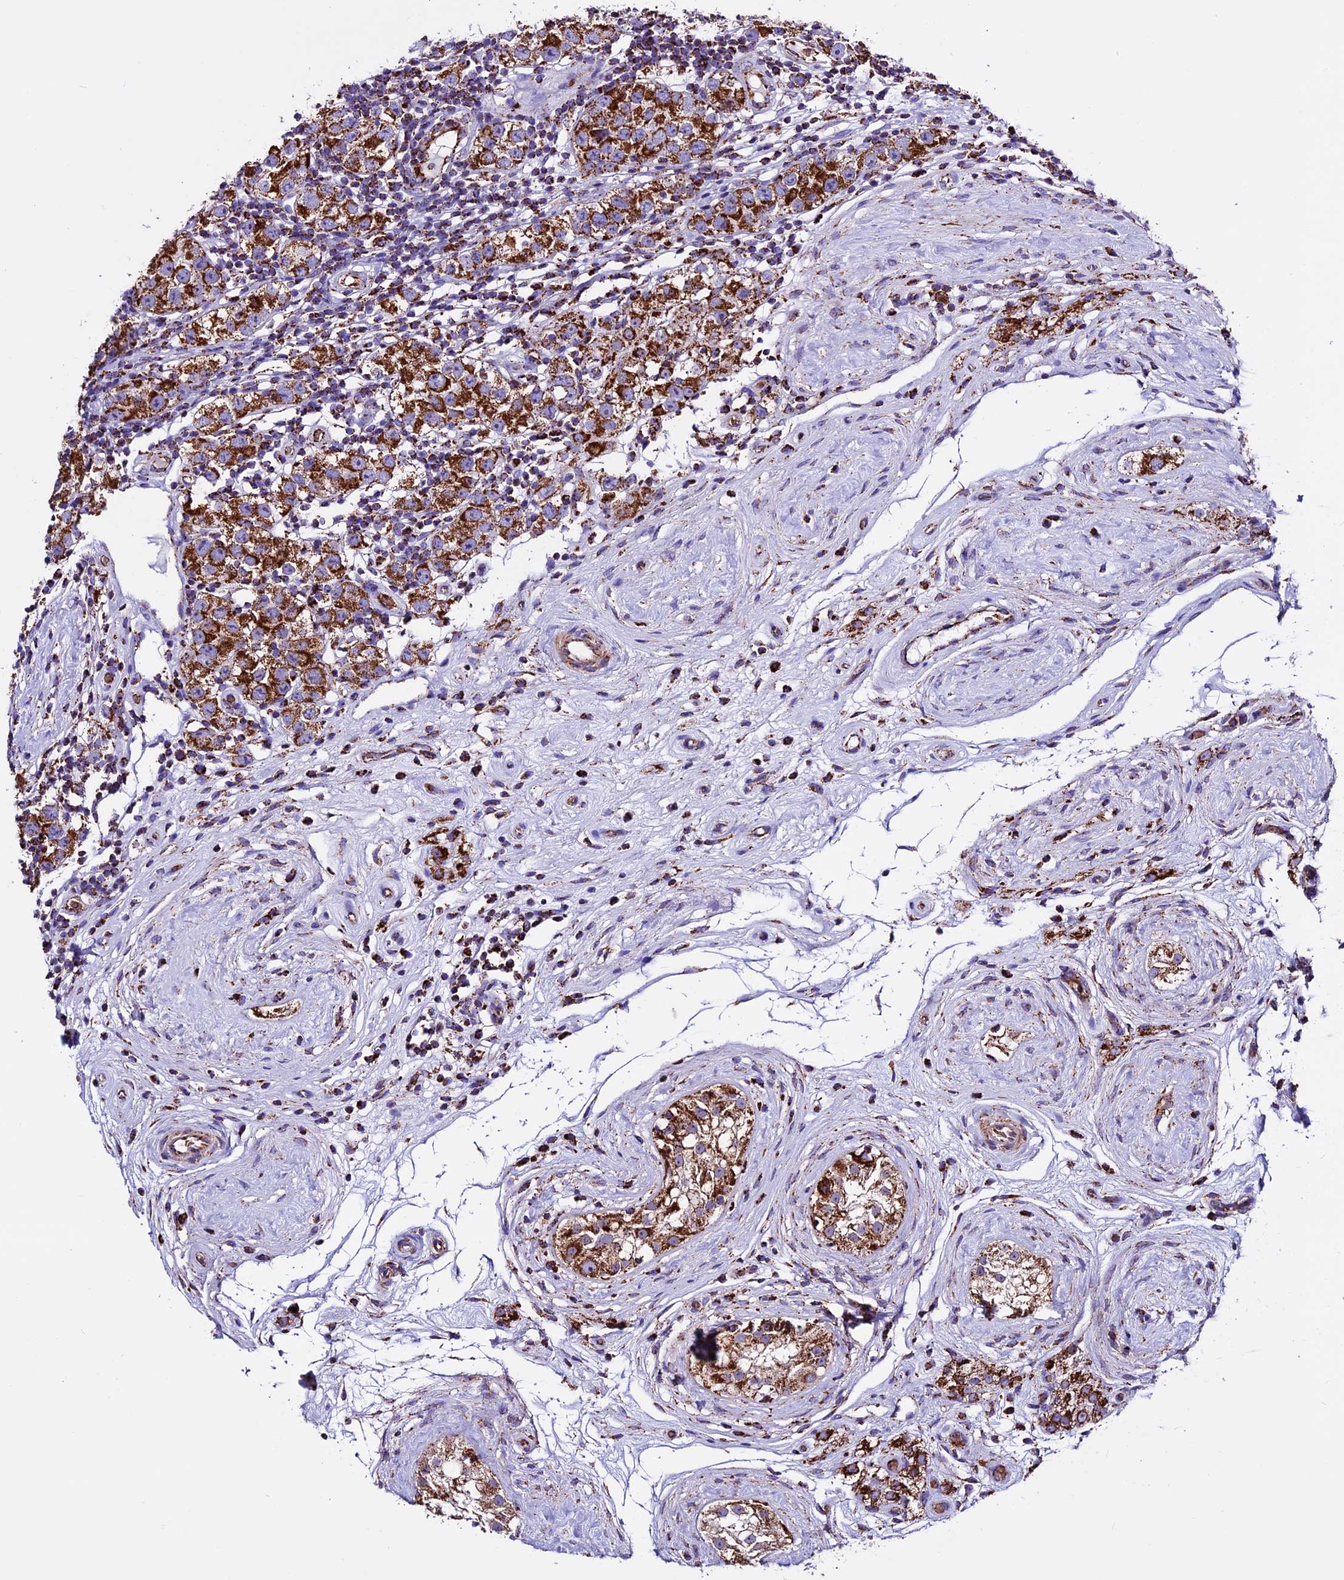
{"staining": {"intensity": "strong", "quantity": ">75%", "location": "cytoplasmic/membranous"}, "tissue": "testis cancer", "cell_type": "Tumor cells", "image_type": "cancer", "snomed": [{"axis": "morphology", "description": "Seminoma, NOS"}, {"axis": "topography", "description": "Testis"}], "caption": "Human seminoma (testis) stained with a protein marker displays strong staining in tumor cells.", "gene": "CX3CL1", "patient": {"sex": "male", "age": 34}}